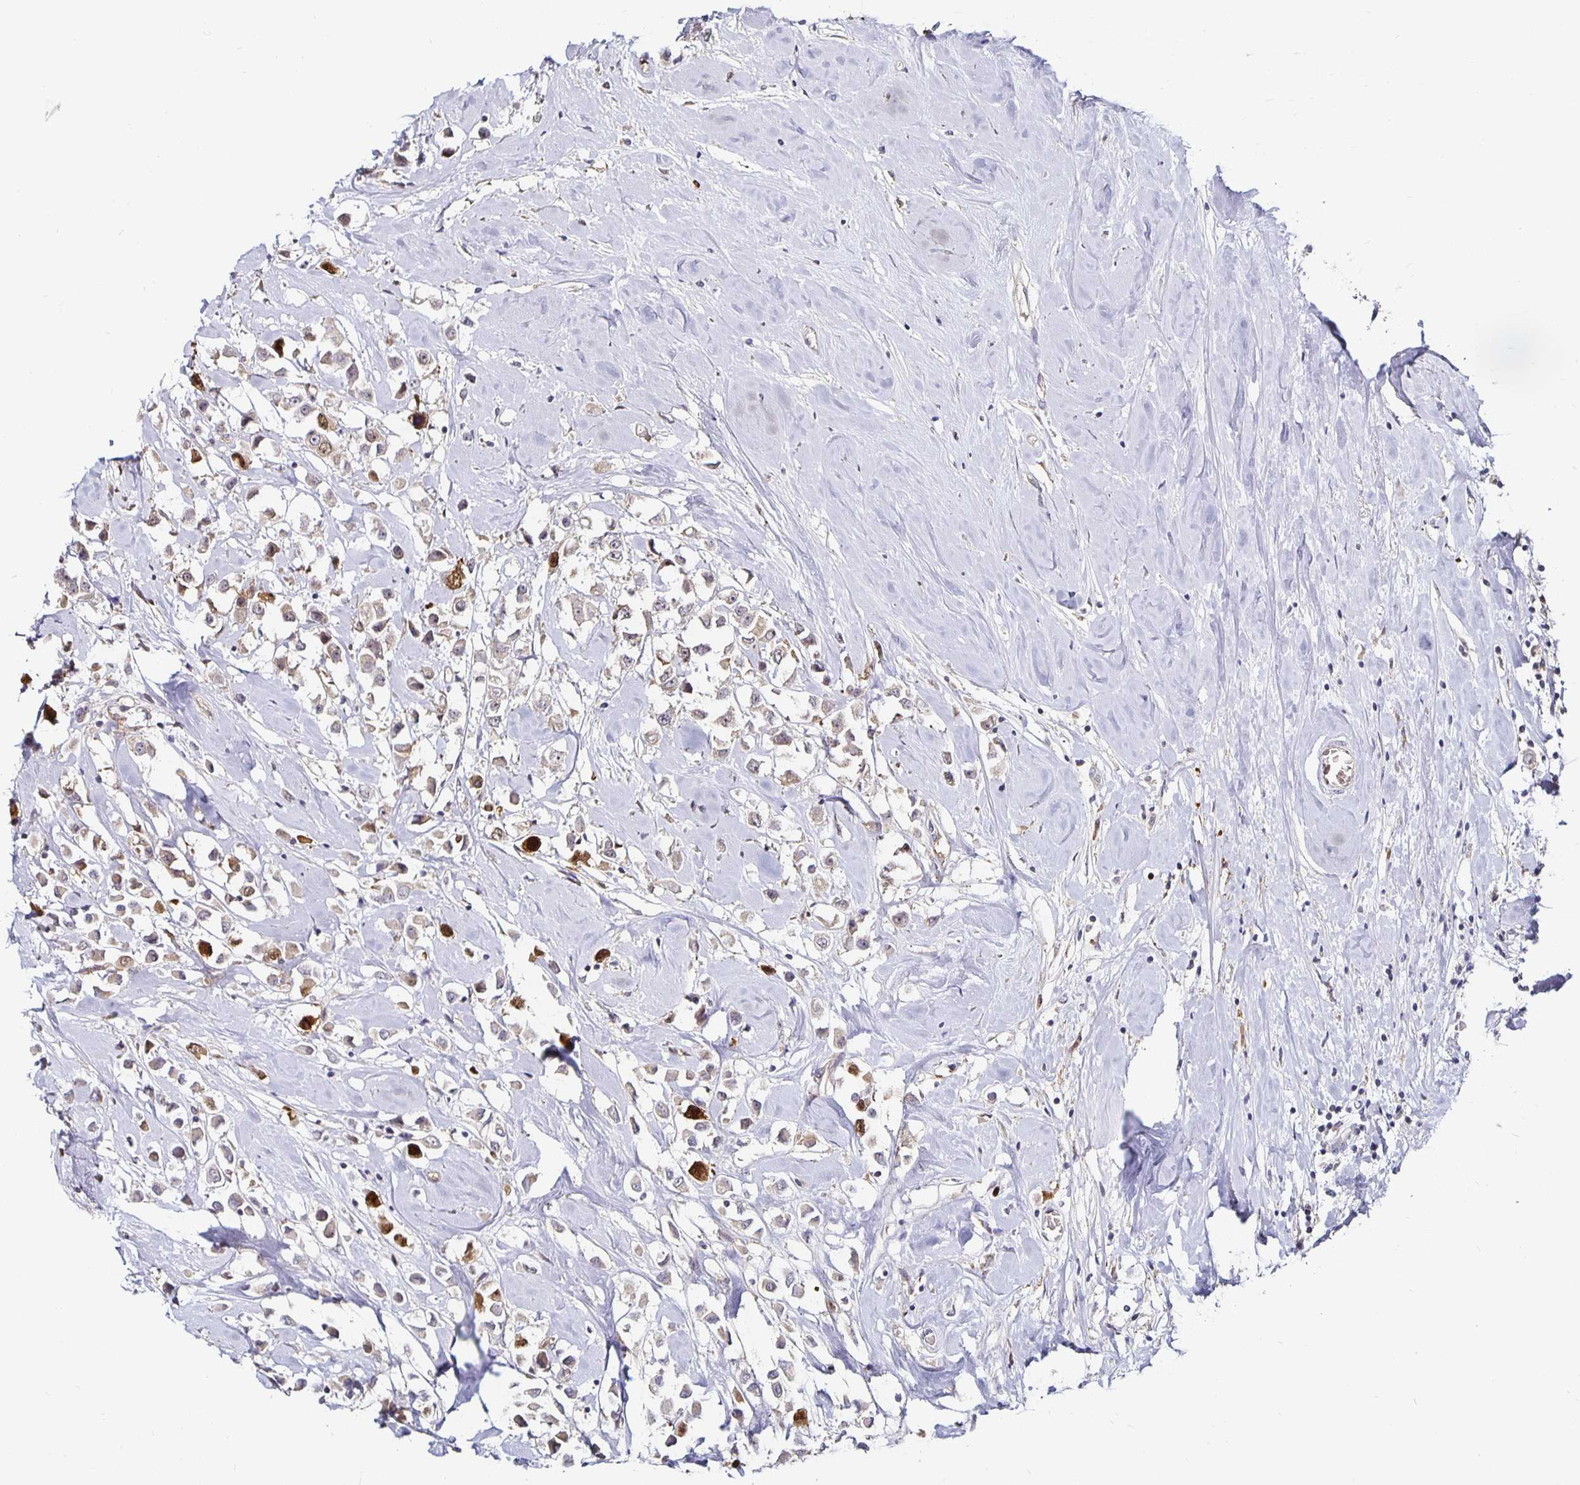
{"staining": {"intensity": "strong", "quantity": "<25%", "location": "nuclear"}, "tissue": "breast cancer", "cell_type": "Tumor cells", "image_type": "cancer", "snomed": [{"axis": "morphology", "description": "Duct carcinoma"}, {"axis": "topography", "description": "Breast"}], "caption": "Immunohistochemical staining of human invasive ductal carcinoma (breast) shows strong nuclear protein positivity in approximately <25% of tumor cells.", "gene": "ANLN", "patient": {"sex": "female", "age": 61}}